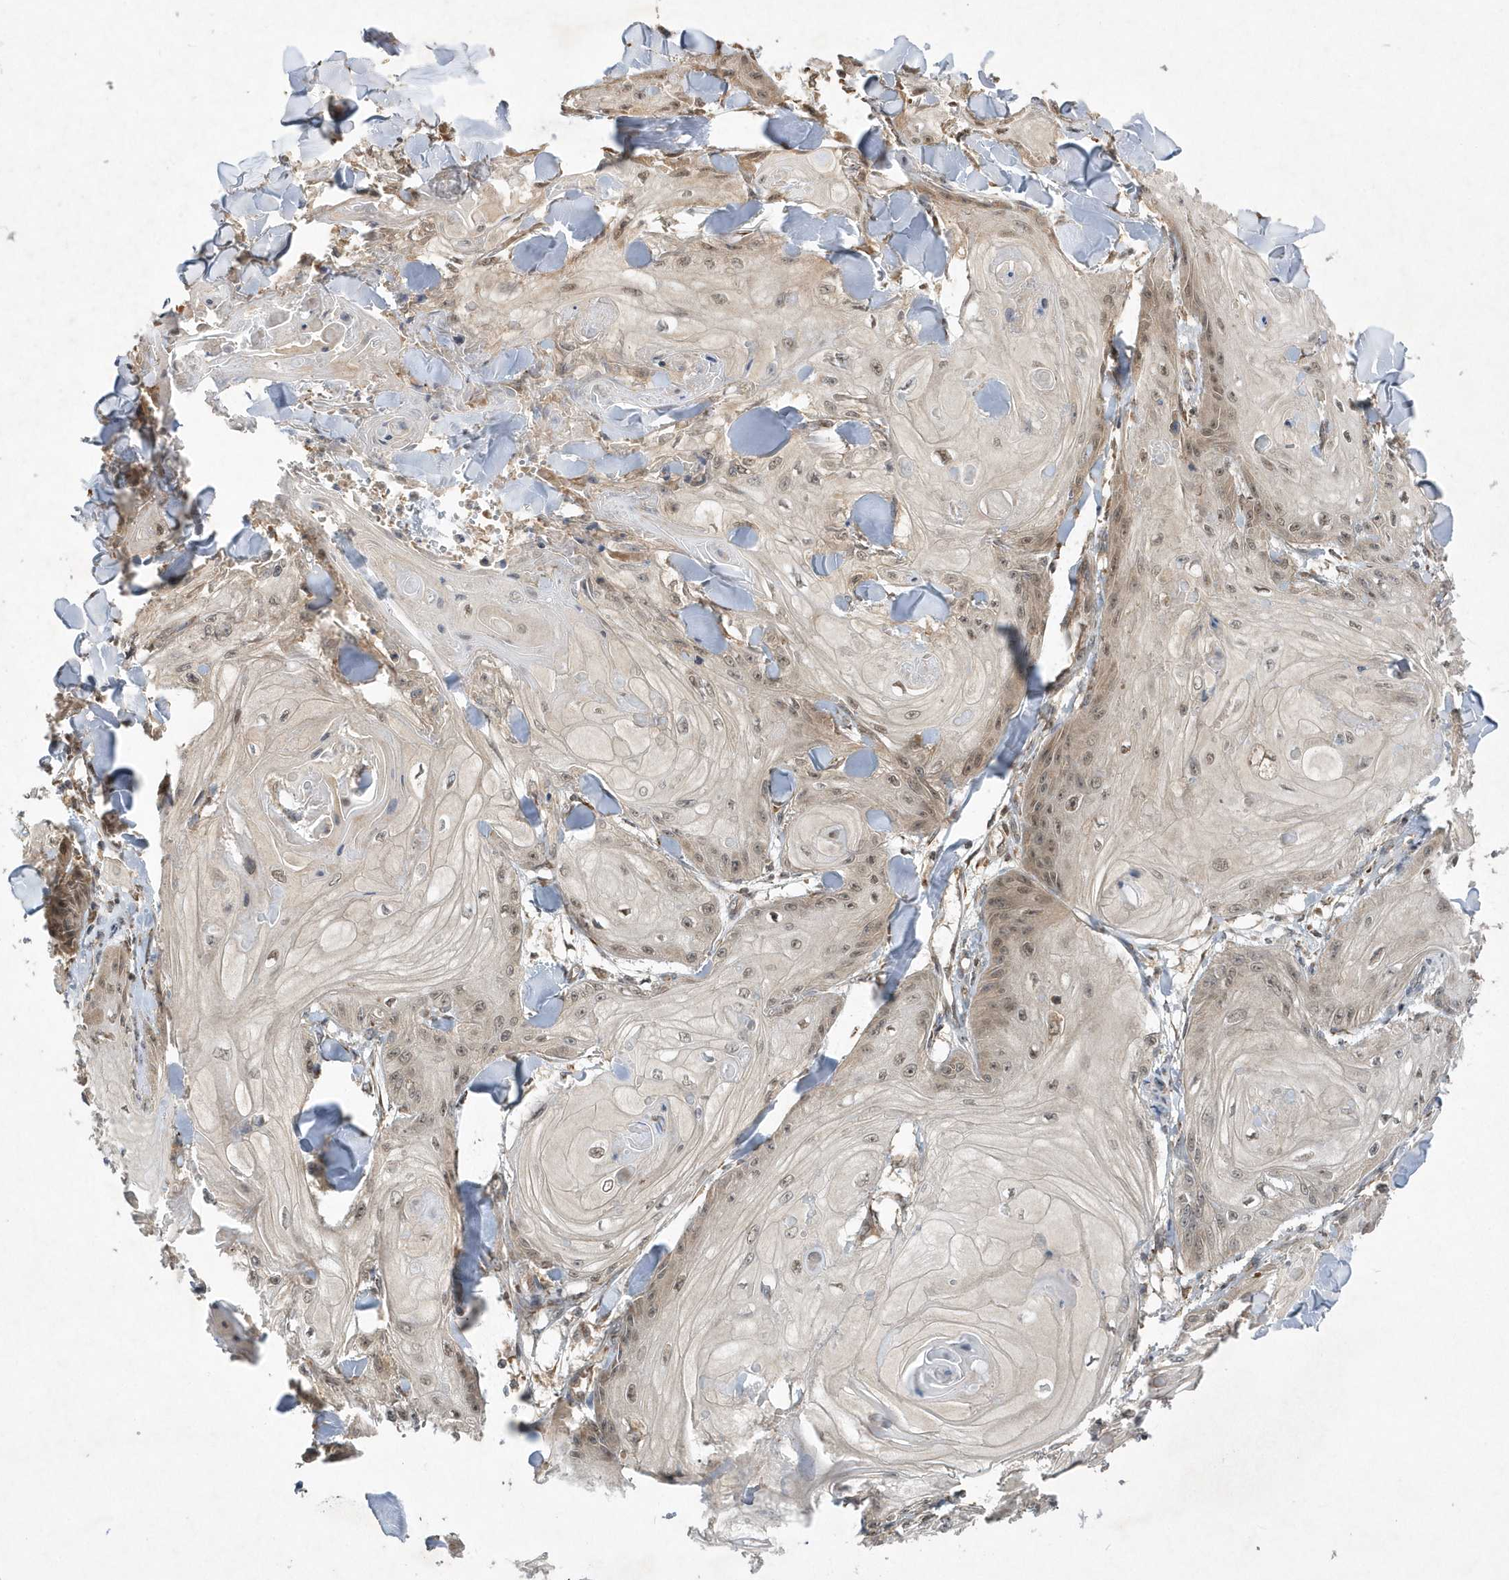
{"staining": {"intensity": "moderate", "quantity": ">75%", "location": "nuclear"}, "tissue": "skin cancer", "cell_type": "Tumor cells", "image_type": "cancer", "snomed": [{"axis": "morphology", "description": "Squamous cell carcinoma, NOS"}, {"axis": "topography", "description": "Skin"}], "caption": "High-magnification brightfield microscopy of skin cancer stained with DAB (3,3'-diaminobenzidine) (brown) and counterstained with hematoxylin (blue). tumor cells exhibit moderate nuclear expression is present in approximately>75% of cells.", "gene": "GFM2", "patient": {"sex": "male", "age": 74}}